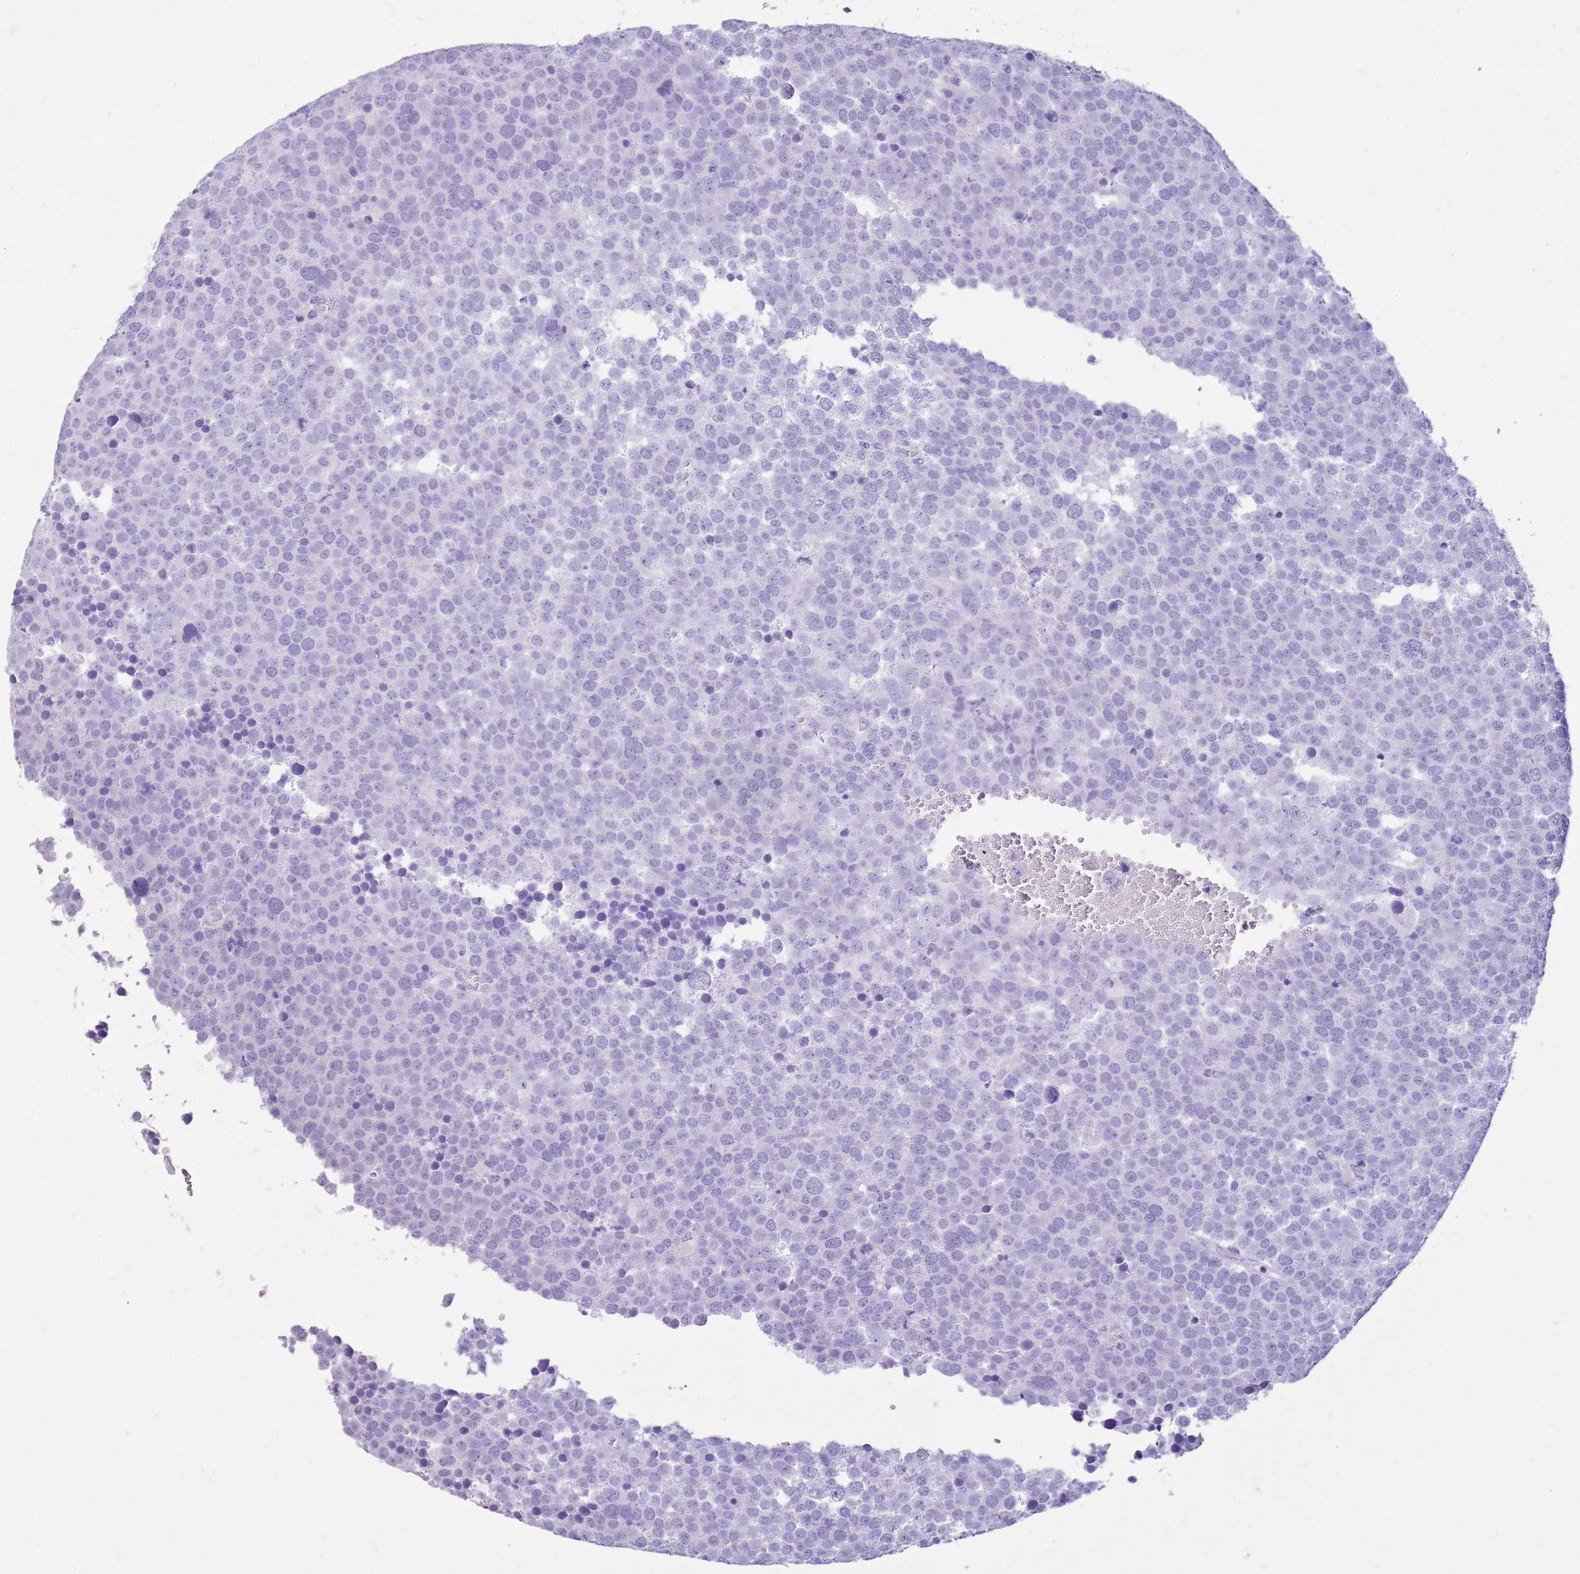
{"staining": {"intensity": "negative", "quantity": "none", "location": "none"}, "tissue": "testis cancer", "cell_type": "Tumor cells", "image_type": "cancer", "snomed": [{"axis": "morphology", "description": "Seminoma, NOS"}, {"axis": "topography", "description": "Testis"}], "caption": "This is a histopathology image of immunohistochemistry (IHC) staining of testis cancer (seminoma), which shows no expression in tumor cells.", "gene": "CA8", "patient": {"sex": "male", "age": 71}}